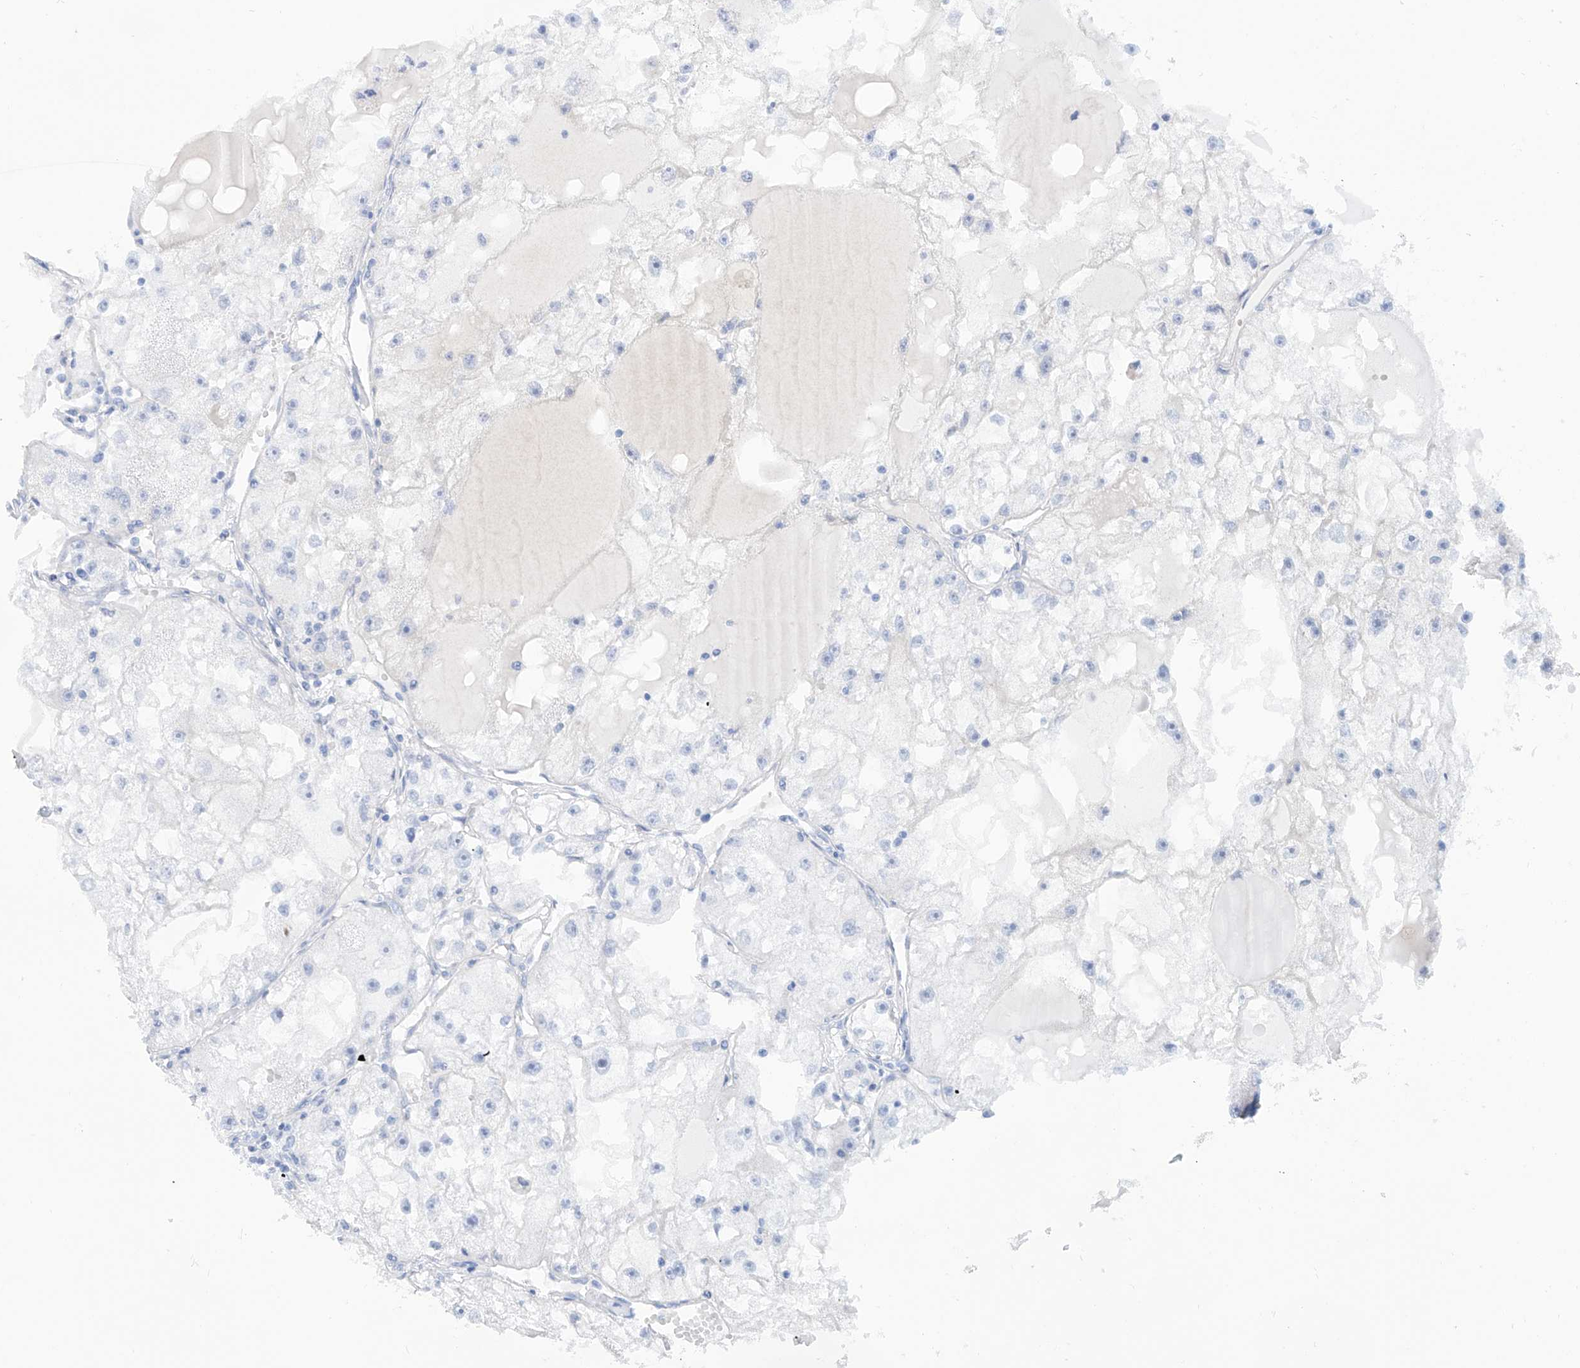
{"staining": {"intensity": "negative", "quantity": "none", "location": "none"}, "tissue": "renal cancer", "cell_type": "Tumor cells", "image_type": "cancer", "snomed": [{"axis": "morphology", "description": "Adenocarcinoma, NOS"}, {"axis": "topography", "description": "Kidney"}], "caption": "Tumor cells are negative for brown protein staining in renal adenocarcinoma. Brightfield microscopy of immunohistochemistry stained with DAB (brown) and hematoxylin (blue), captured at high magnification.", "gene": "PDXK", "patient": {"sex": "male", "age": 56}}